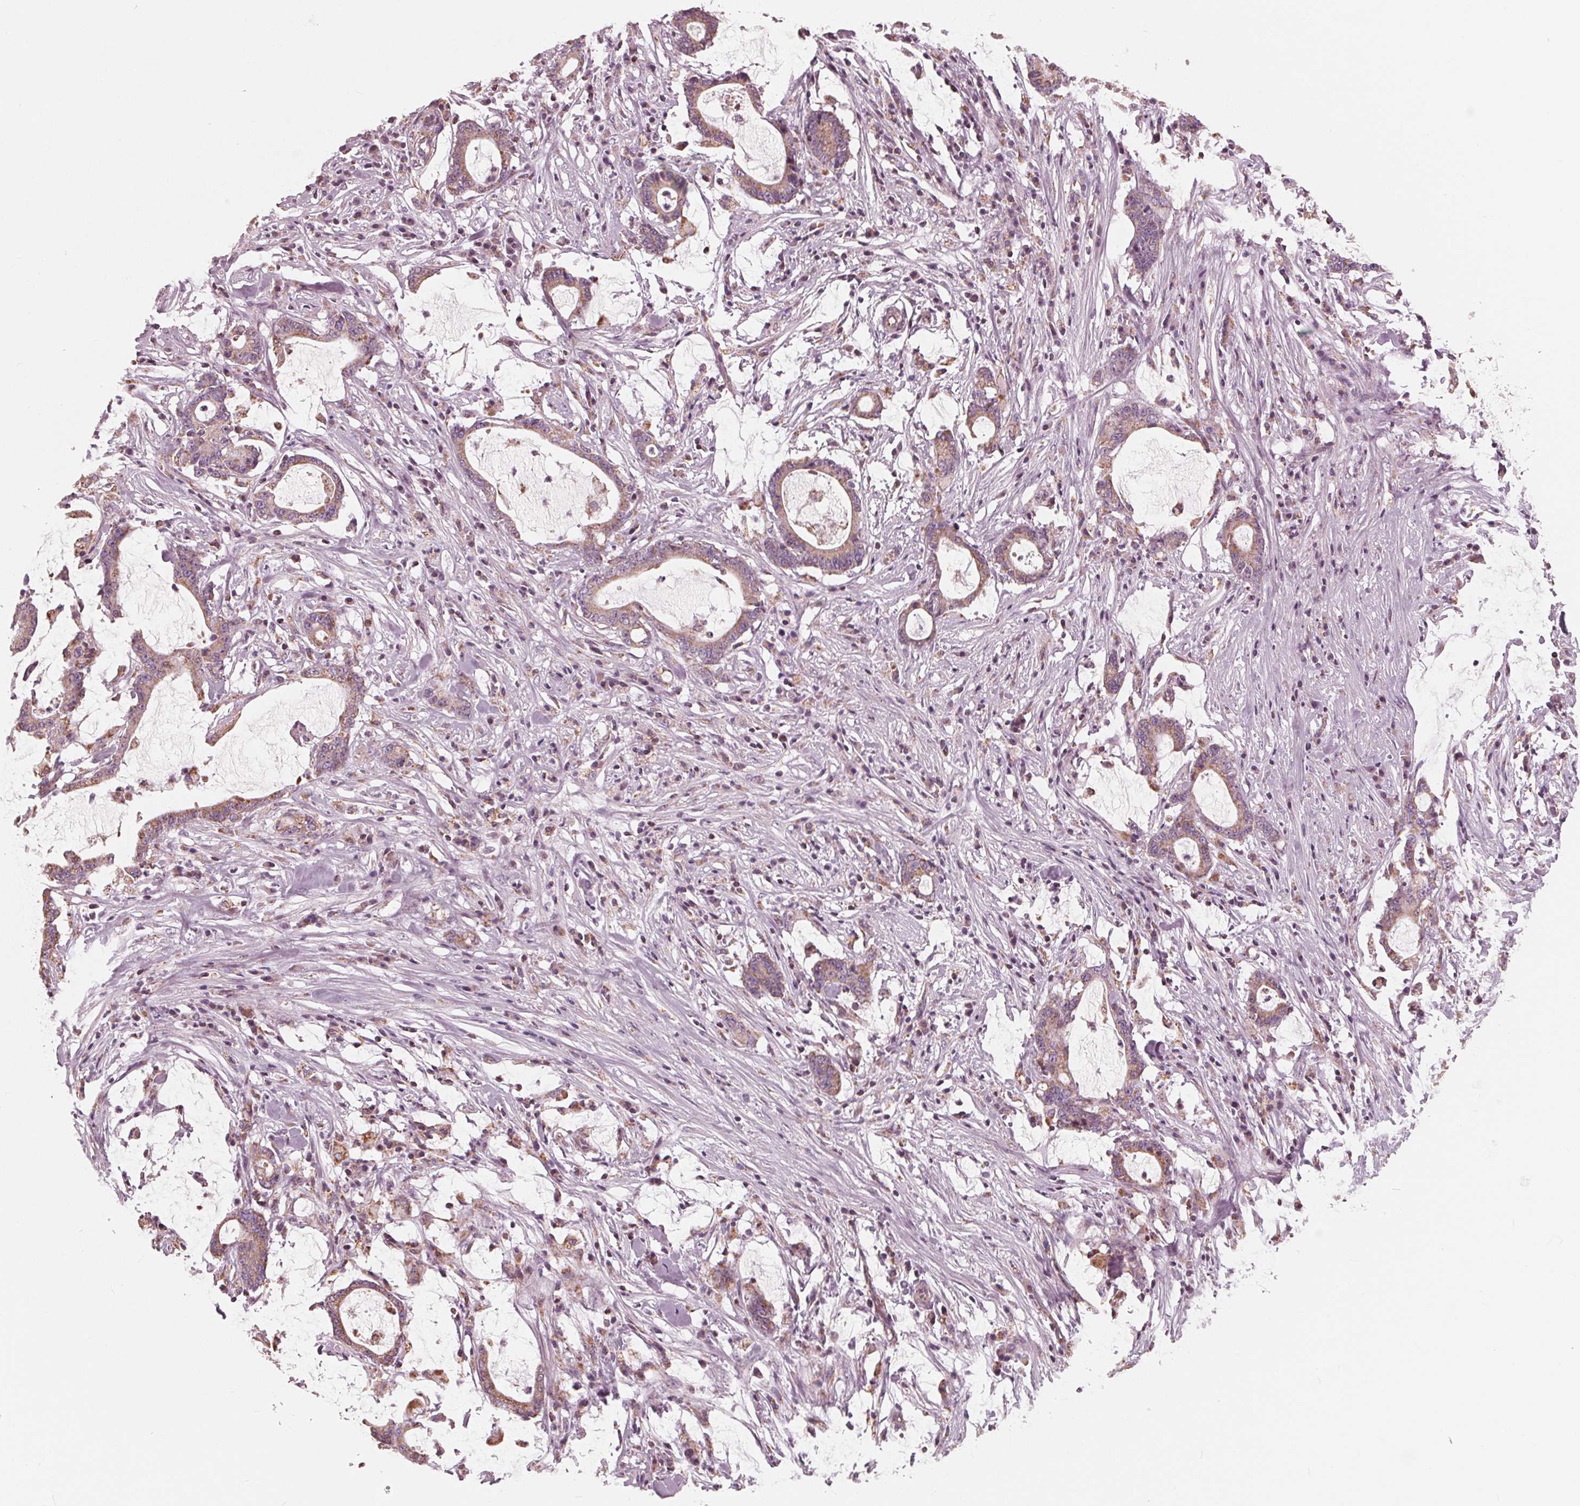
{"staining": {"intensity": "moderate", "quantity": ">75%", "location": "cytoplasmic/membranous"}, "tissue": "stomach cancer", "cell_type": "Tumor cells", "image_type": "cancer", "snomed": [{"axis": "morphology", "description": "Adenocarcinoma, NOS"}, {"axis": "topography", "description": "Stomach, upper"}], "caption": "A medium amount of moderate cytoplasmic/membranous positivity is present in approximately >75% of tumor cells in stomach cancer (adenocarcinoma) tissue. The protein is stained brown, and the nuclei are stained in blue (DAB IHC with brightfield microscopy, high magnification).", "gene": "DCAF4L2", "patient": {"sex": "male", "age": 68}}